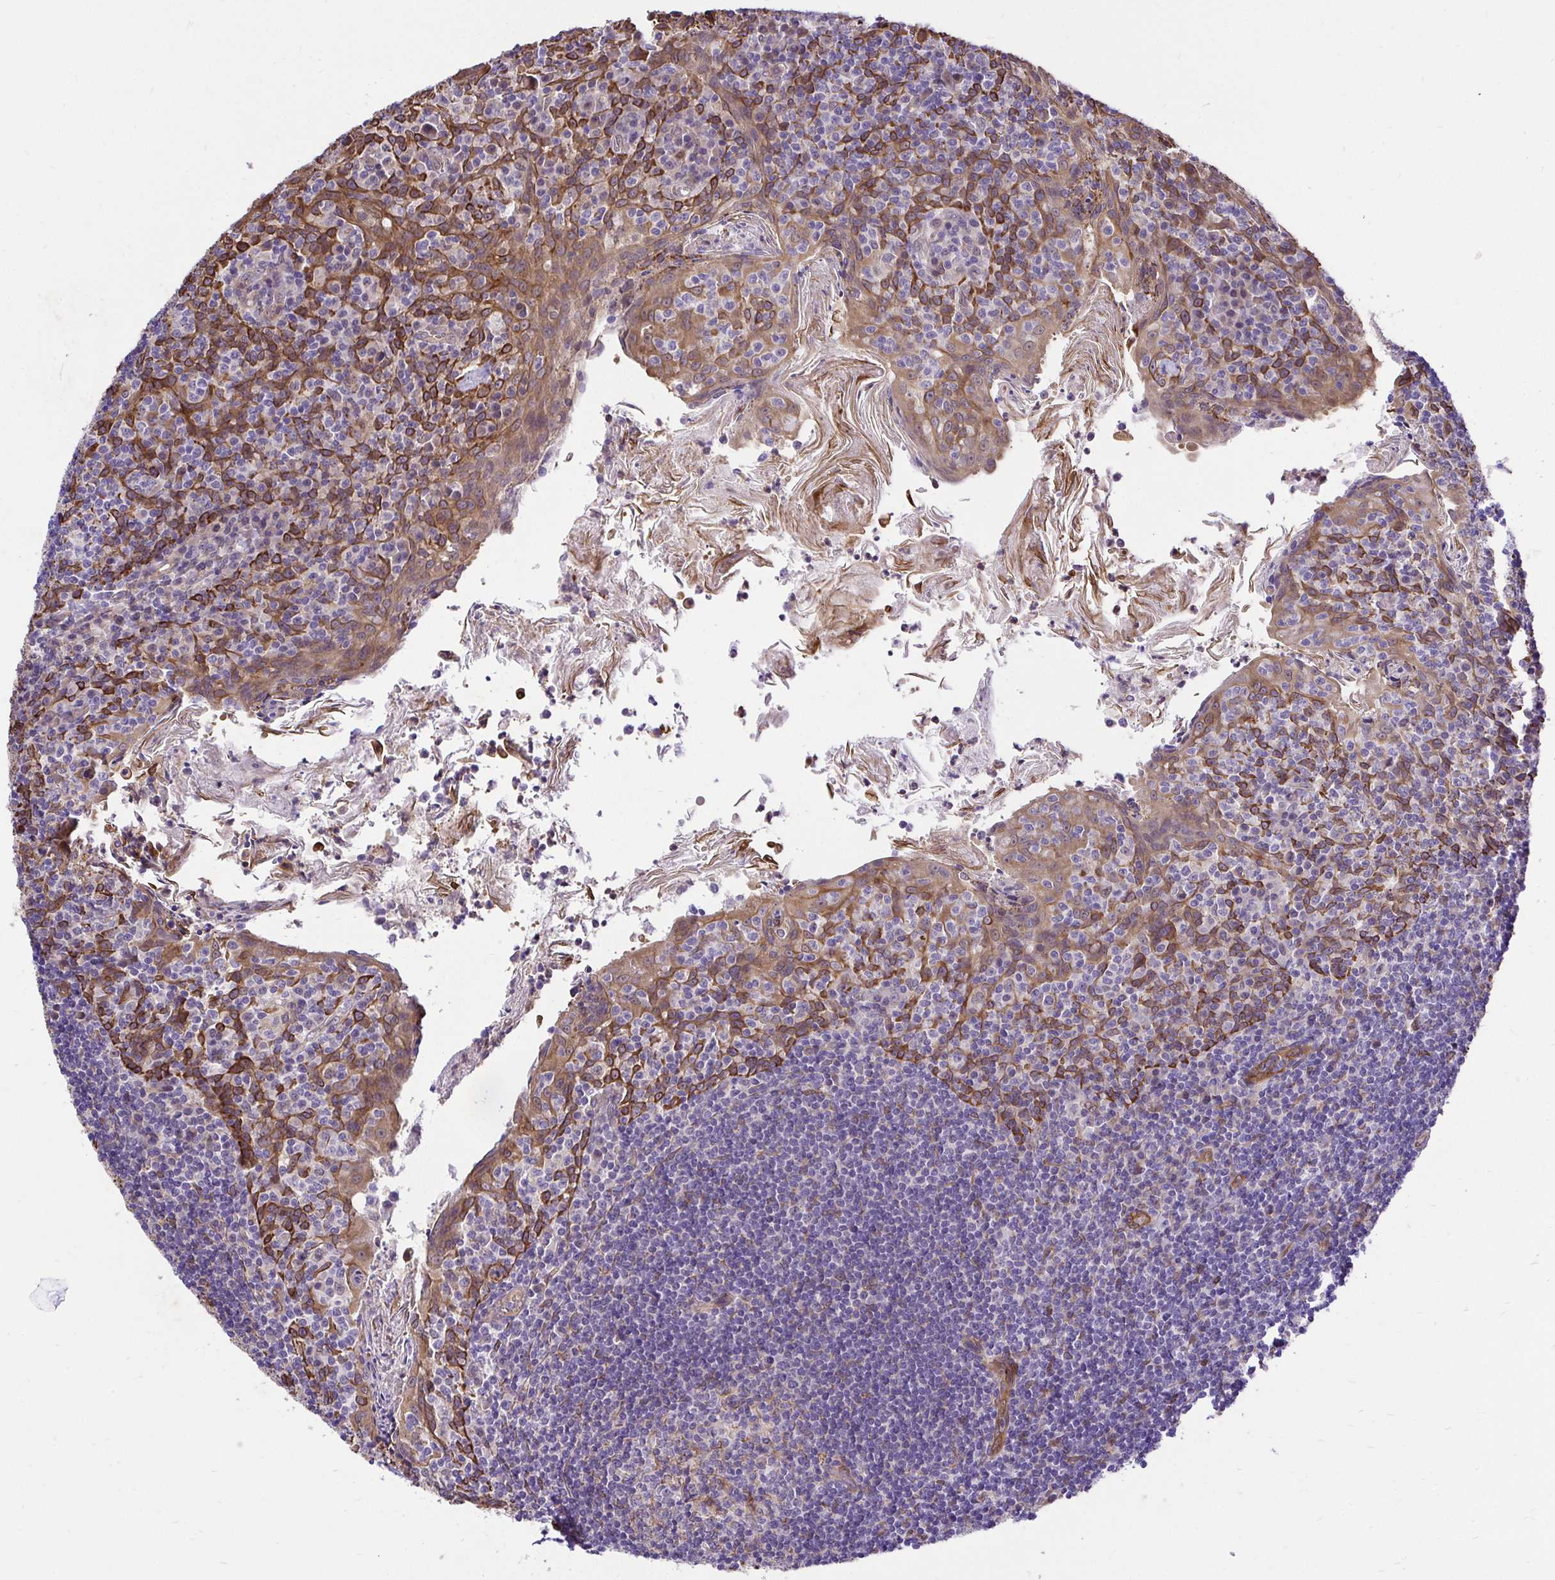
{"staining": {"intensity": "negative", "quantity": "none", "location": "none"}, "tissue": "tonsil", "cell_type": "Germinal center cells", "image_type": "normal", "snomed": [{"axis": "morphology", "description": "Normal tissue, NOS"}, {"axis": "topography", "description": "Tonsil"}], "caption": "Immunohistochemical staining of normal human tonsil displays no significant expression in germinal center cells.", "gene": "CCDC122", "patient": {"sex": "female", "age": 10}}